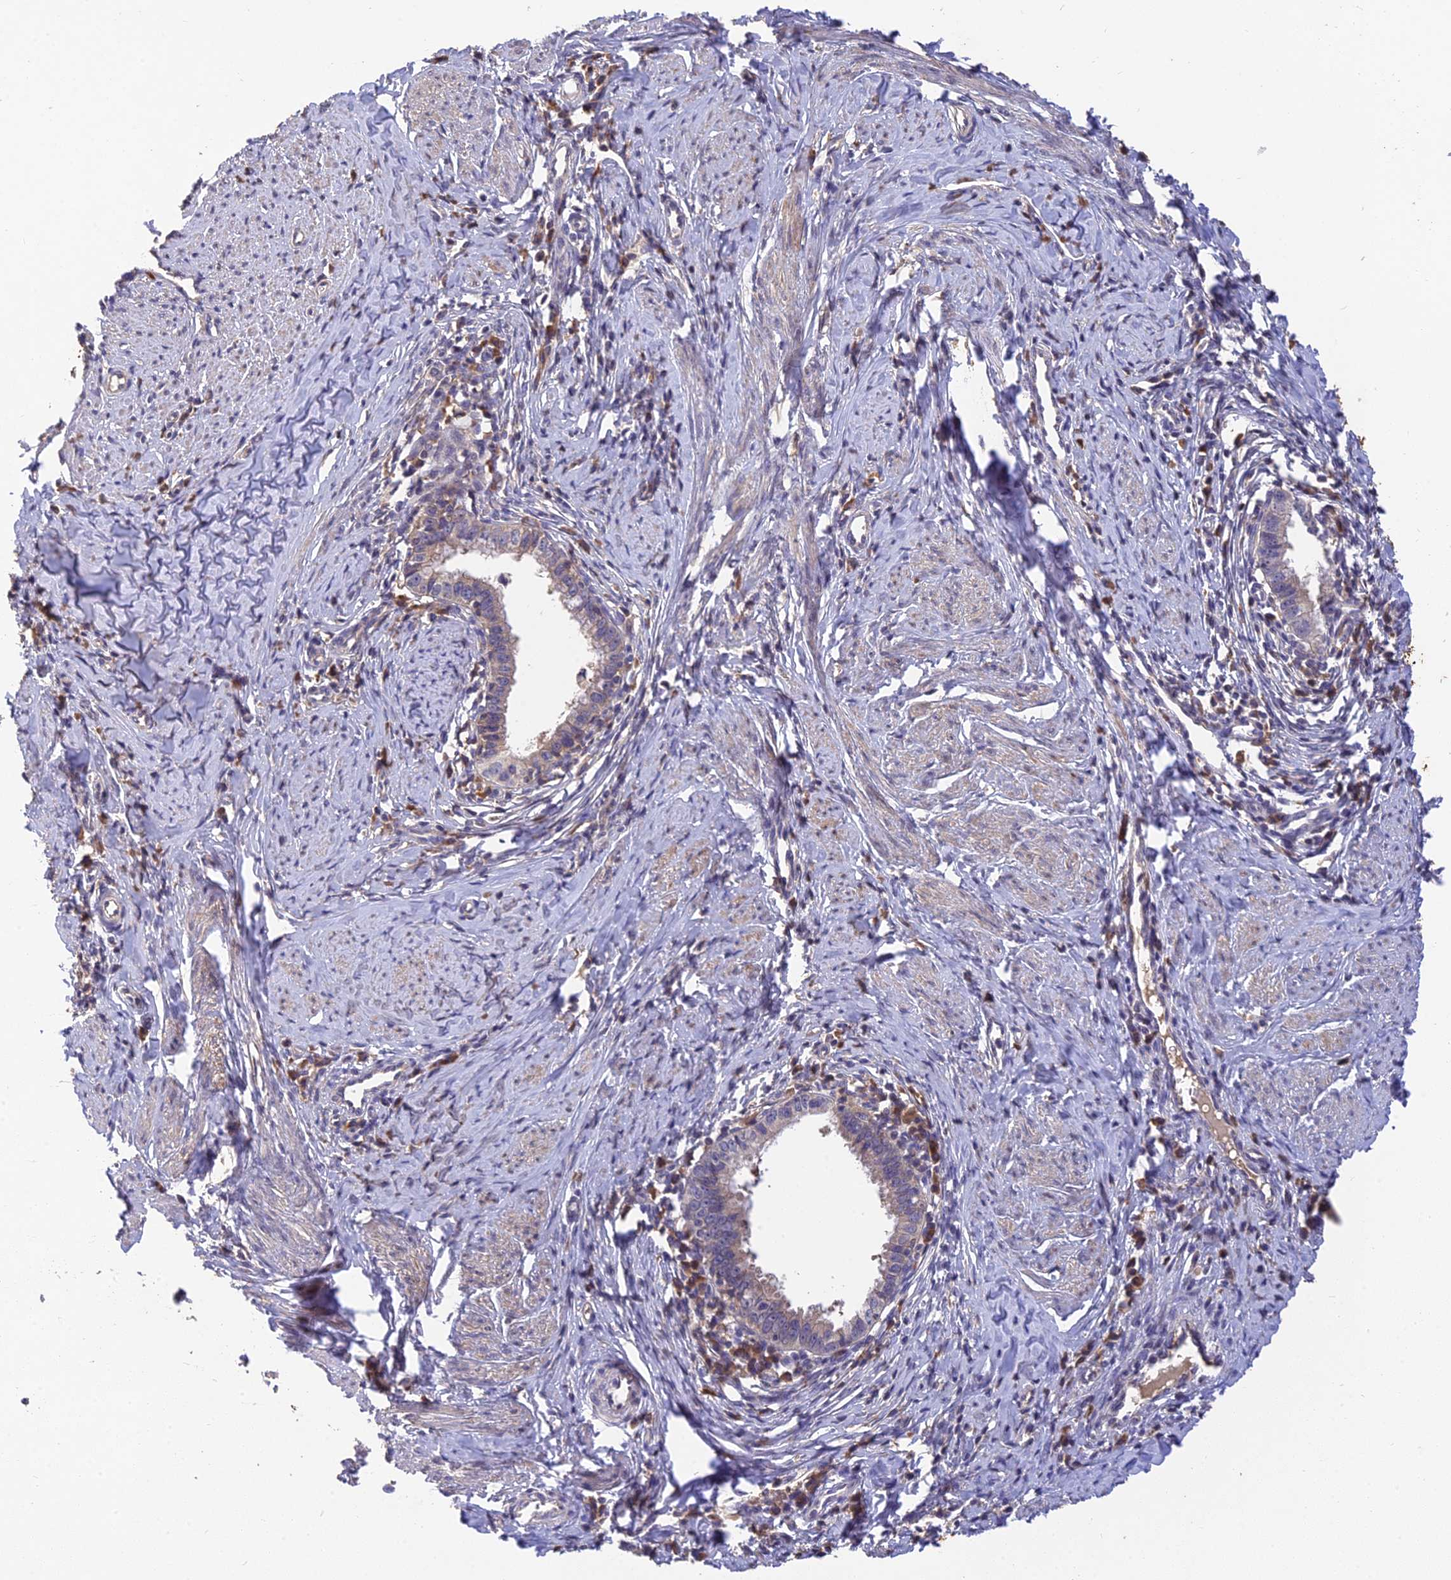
{"staining": {"intensity": "weak", "quantity": "<25%", "location": "cytoplasmic/membranous"}, "tissue": "cervical cancer", "cell_type": "Tumor cells", "image_type": "cancer", "snomed": [{"axis": "morphology", "description": "Adenocarcinoma, NOS"}, {"axis": "topography", "description": "Cervix"}], "caption": "Immunohistochemistry (IHC) micrograph of human adenocarcinoma (cervical) stained for a protein (brown), which reveals no positivity in tumor cells.", "gene": "DENND5B", "patient": {"sex": "female", "age": 36}}